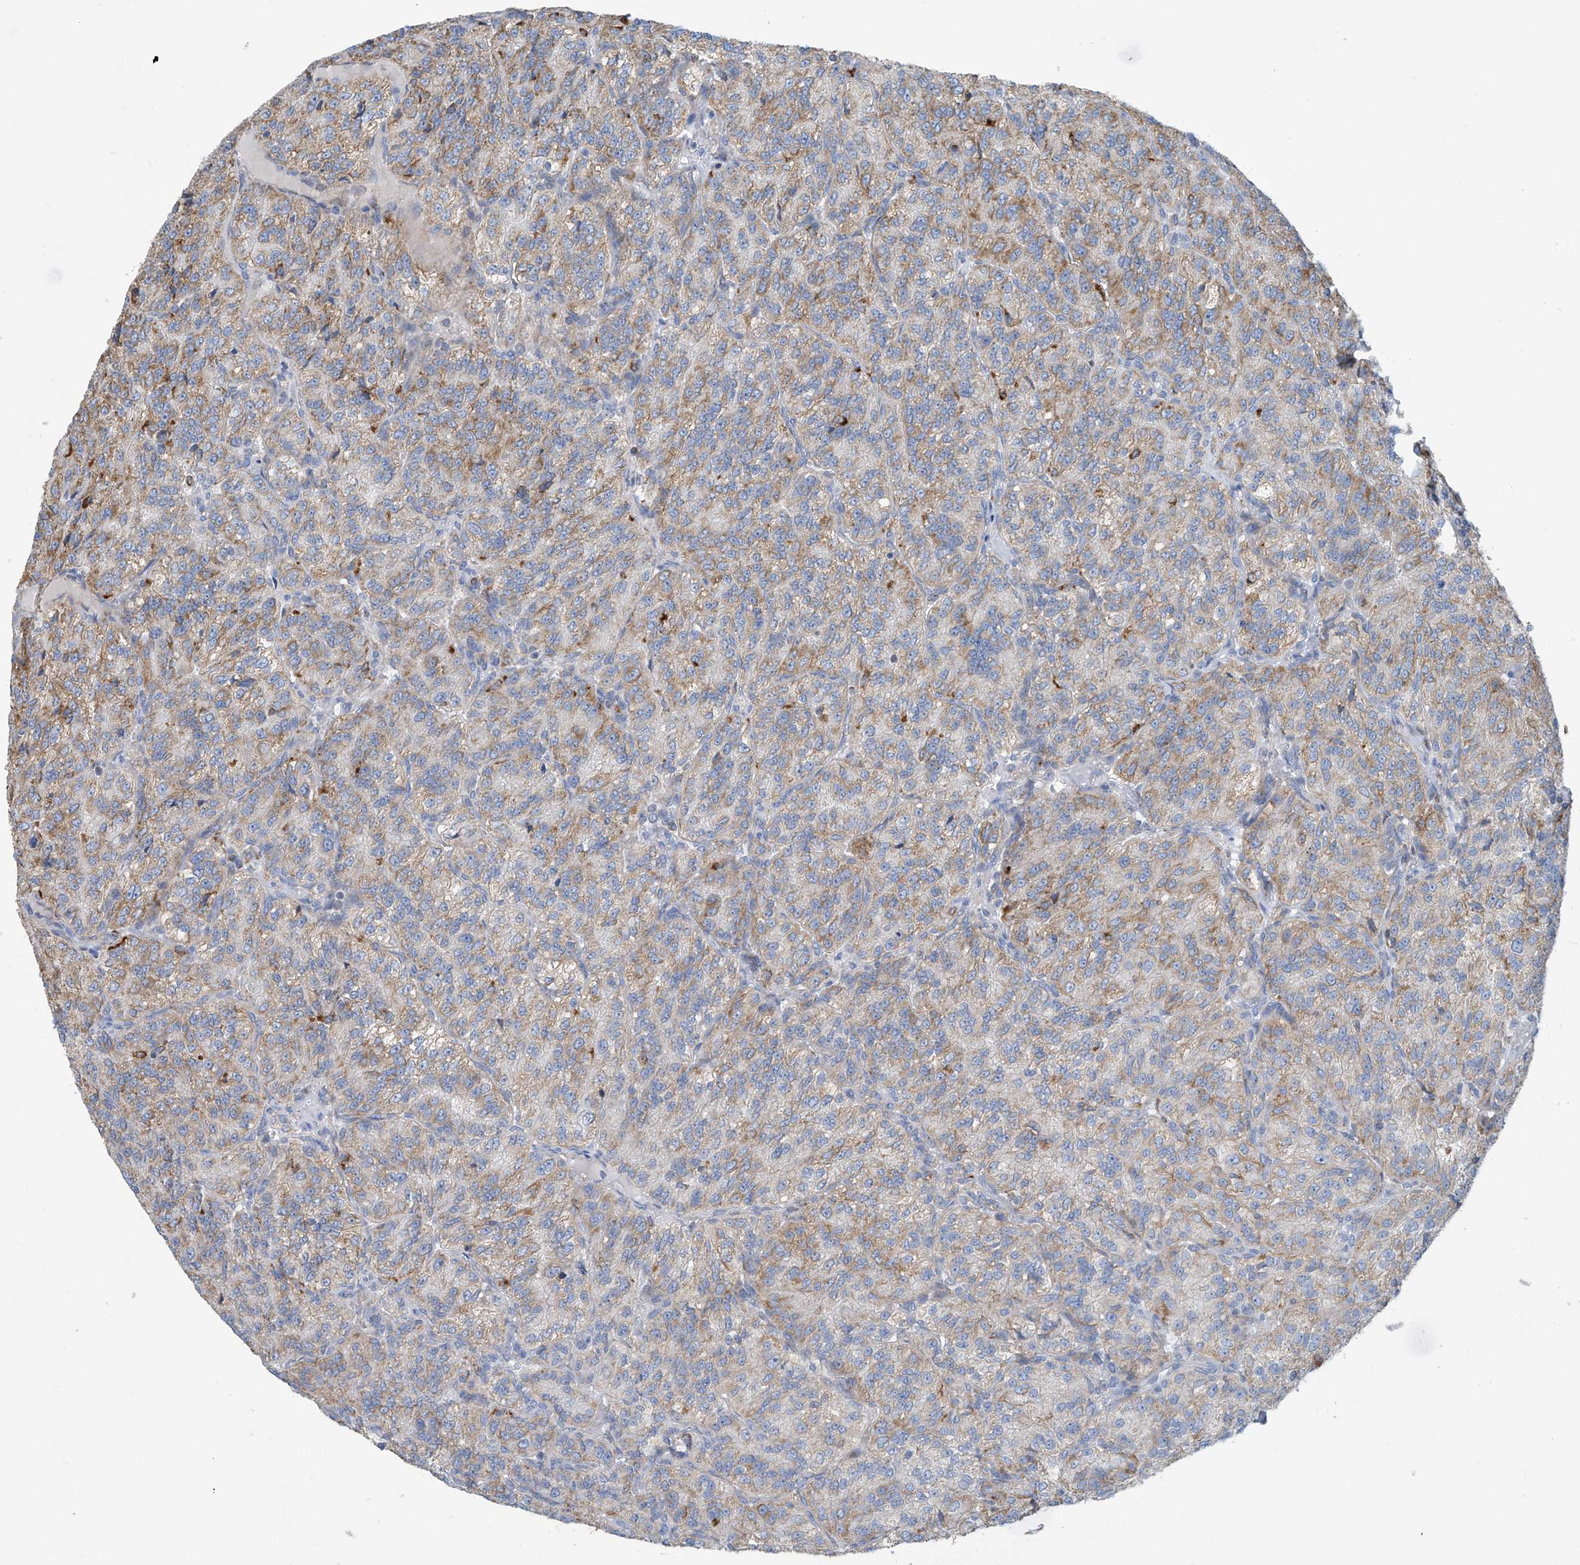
{"staining": {"intensity": "moderate", "quantity": "<25%", "location": "cytoplasmic/membranous"}, "tissue": "renal cancer", "cell_type": "Tumor cells", "image_type": "cancer", "snomed": [{"axis": "morphology", "description": "Adenocarcinoma, NOS"}, {"axis": "topography", "description": "Kidney"}], "caption": "DAB (3,3'-diaminobenzidine) immunohistochemical staining of renal cancer (adenocarcinoma) reveals moderate cytoplasmic/membranous protein positivity in about <25% of tumor cells.", "gene": "EIF5B", "patient": {"sex": "female", "age": 63}}